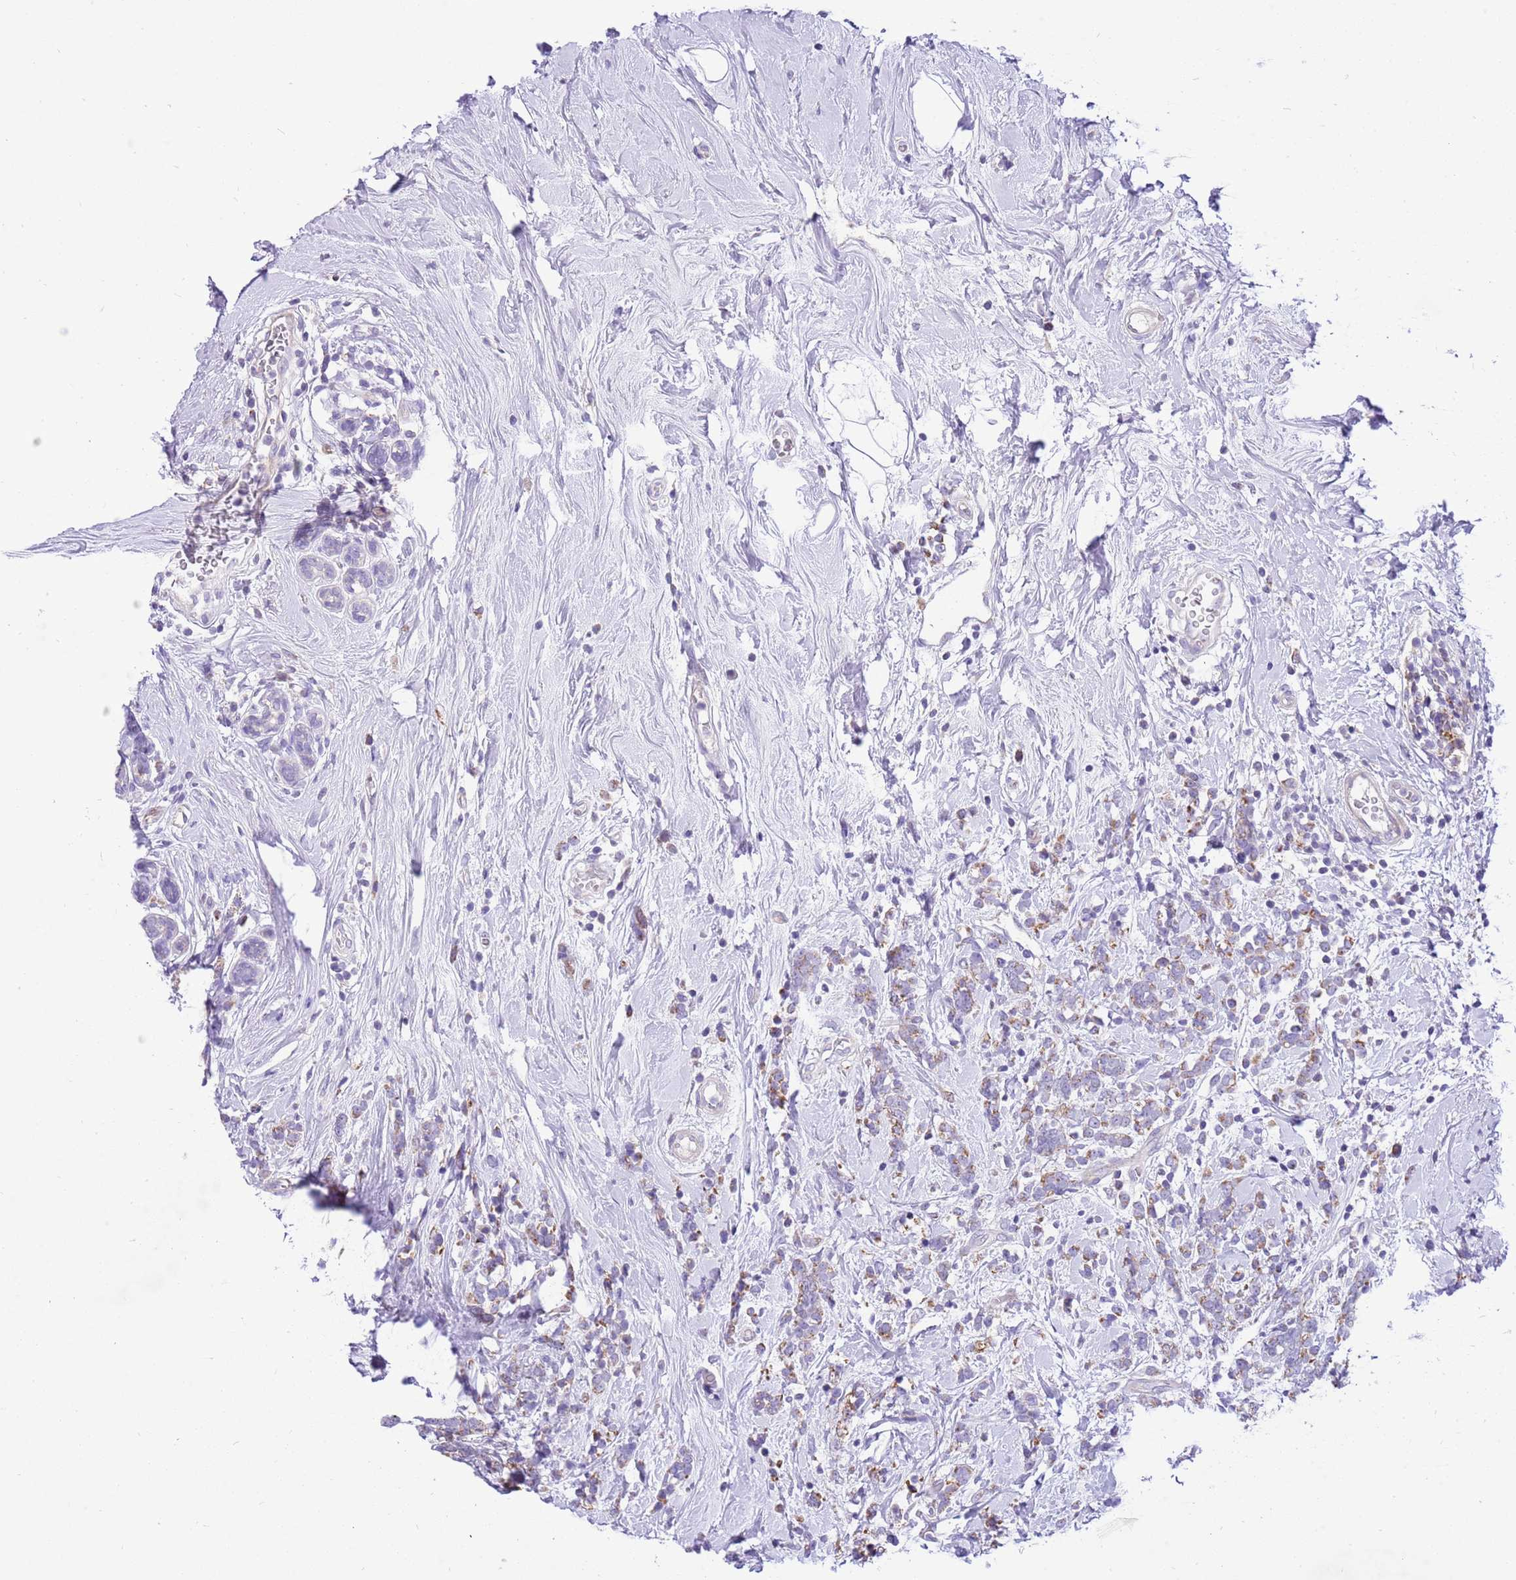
{"staining": {"intensity": "moderate", "quantity": "25%-75%", "location": "cytoplasmic/membranous"}, "tissue": "breast cancer", "cell_type": "Tumor cells", "image_type": "cancer", "snomed": [{"axis": "morphology", "description": "Lobular carcinoma"}, {"axis": "topography", "description": "Breast"}], "caption": "Immunohistochemical staining of human breast cancer exhibits medium levels of moderate cytoplasmic/membranous positivity in approximately 25%-75% of tumor cells. (IHC, brightfield microscopy, high magnification).", "gene": "COX17", "patient": {"sex": "female", "age": 58}}